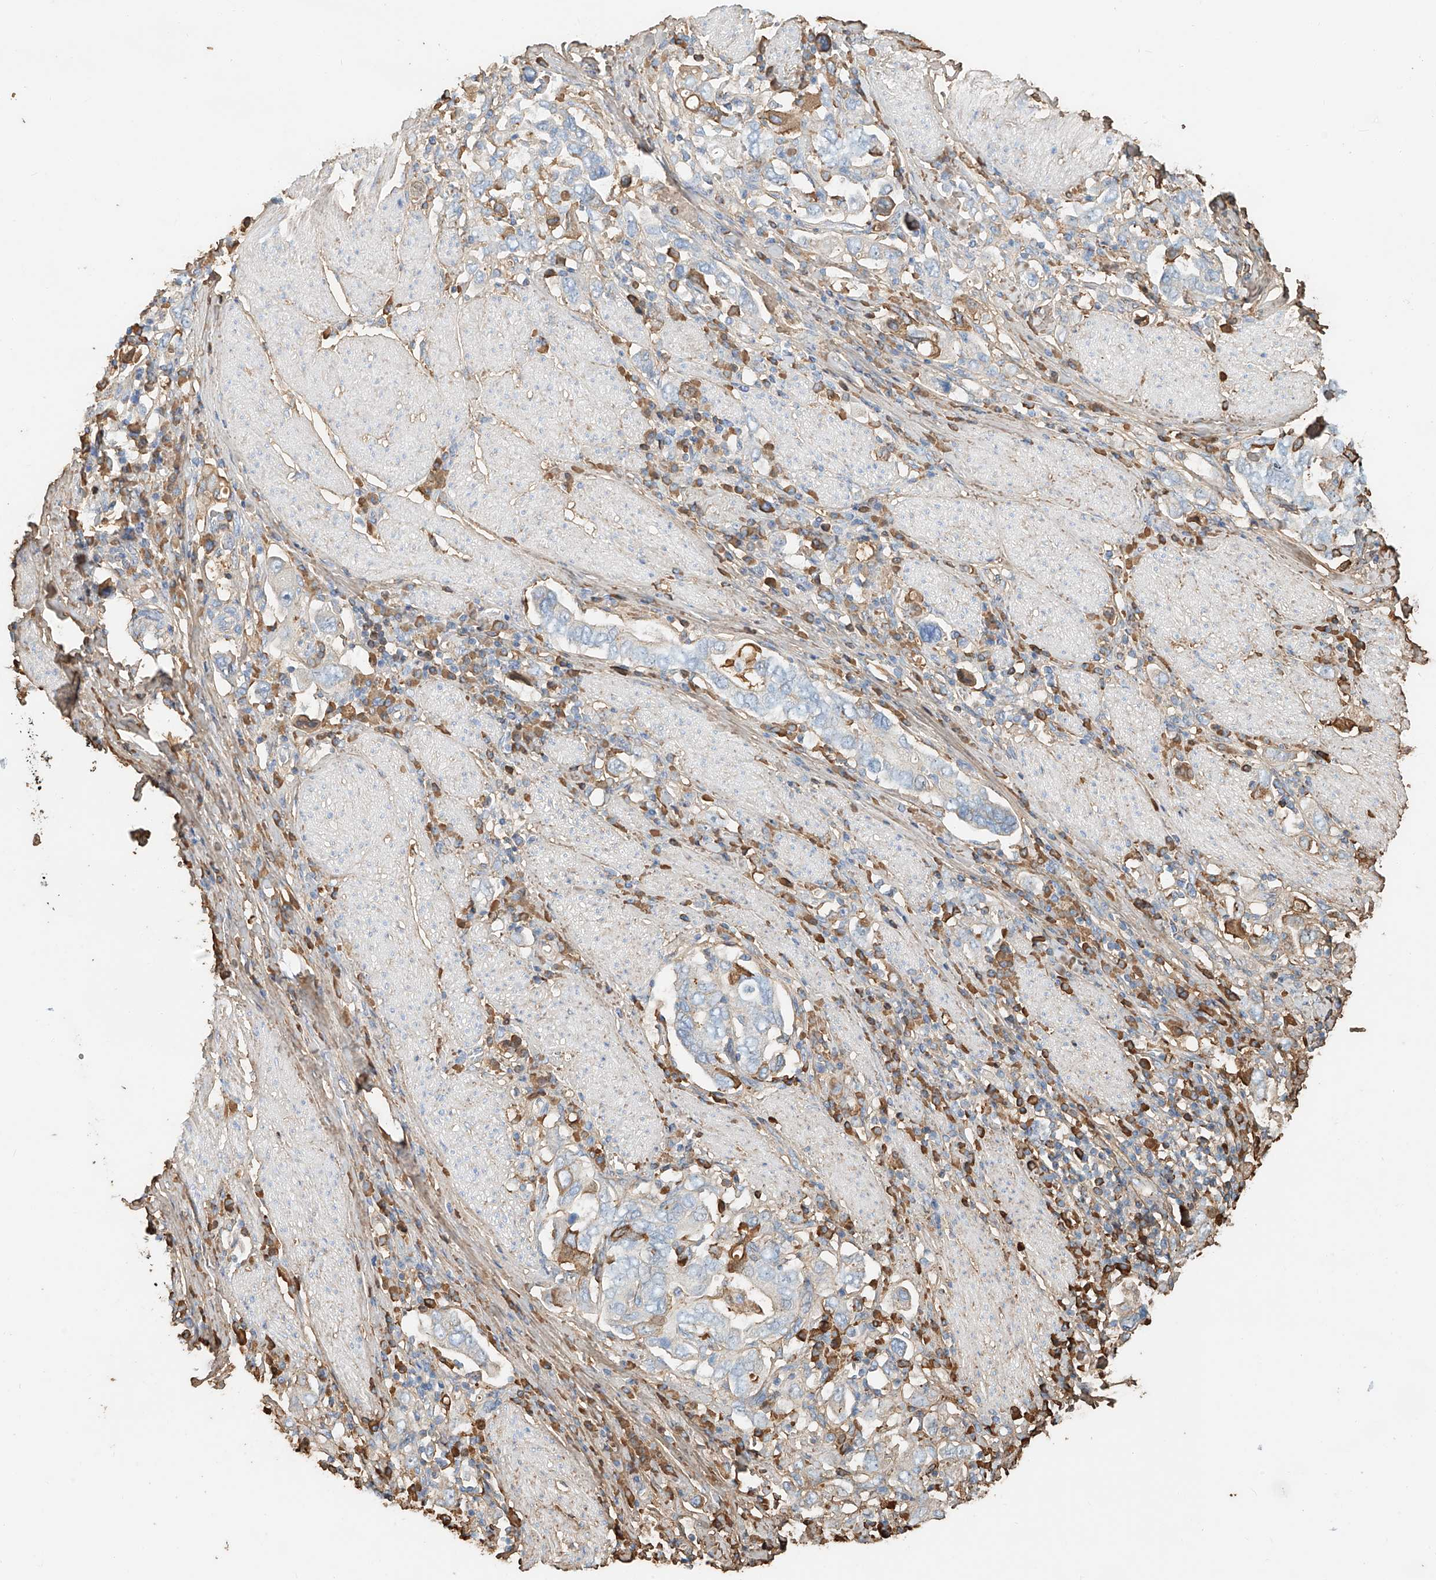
{"staining": {"intensity": "negative", "quantity": "none", "location": "none"}, "tissue": "stomach cancer", "cell_type": "Tumor cells", "image_type": "cancer", "snomed": [{"axis": "morphology", "description": "Adenocarcinoma, NOS"}, {"axis": "topography", "description": "Stomach, upper"}], "caption": "Stomach adenocarcinoma was stained to show a protein in brown. There is no significant expression in tumor cells. (DAB (3,3'-diaminobenzidine) immunohistochemistry visualized using brightfield microscopy, high magnification).", "gene": "ZFP30", "patient": {"sex": "male", "age": 62}}